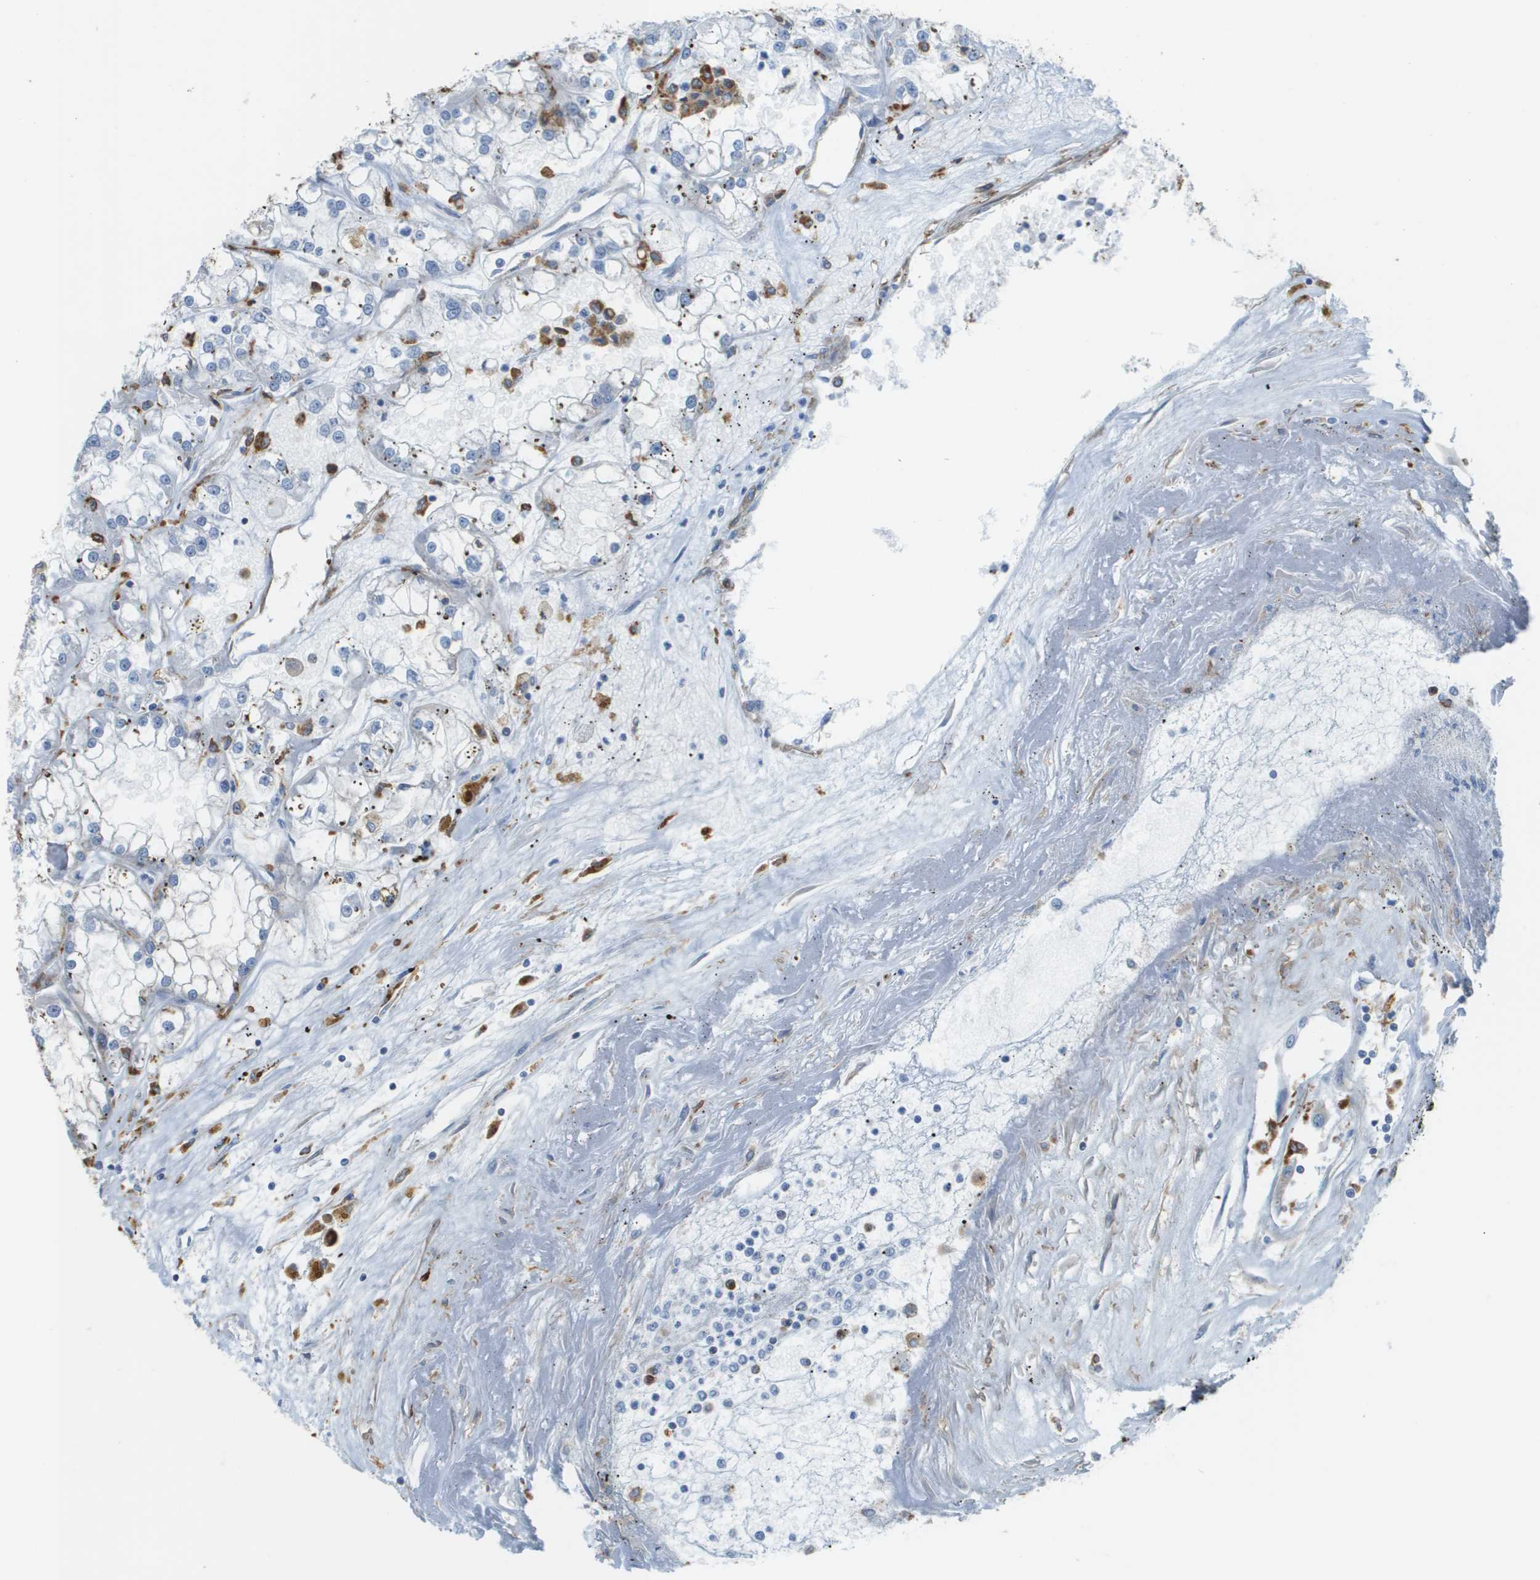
{"staining": {"intensity": "negative", "quantity": "none", "location": "none"}, "tissue": "renal cancer", "cell_type": "Tumor cells", "image_type": "cancer", "snomed": [{"axis": "morphology", "description": "Adenocarcinoma, NOS"}, {"axis": "topography", "description": "Kidney"}], "caption": "Tumor cells are negative for protein expression in human renal cancer. The staining is performed using DAB (3,3'-diaminobenzidine) brown chromogen with nuclei counter-stained in using hematoxylin.", "gene": "ZBTB43", "patient": {"sex": "female", "age": 52}}